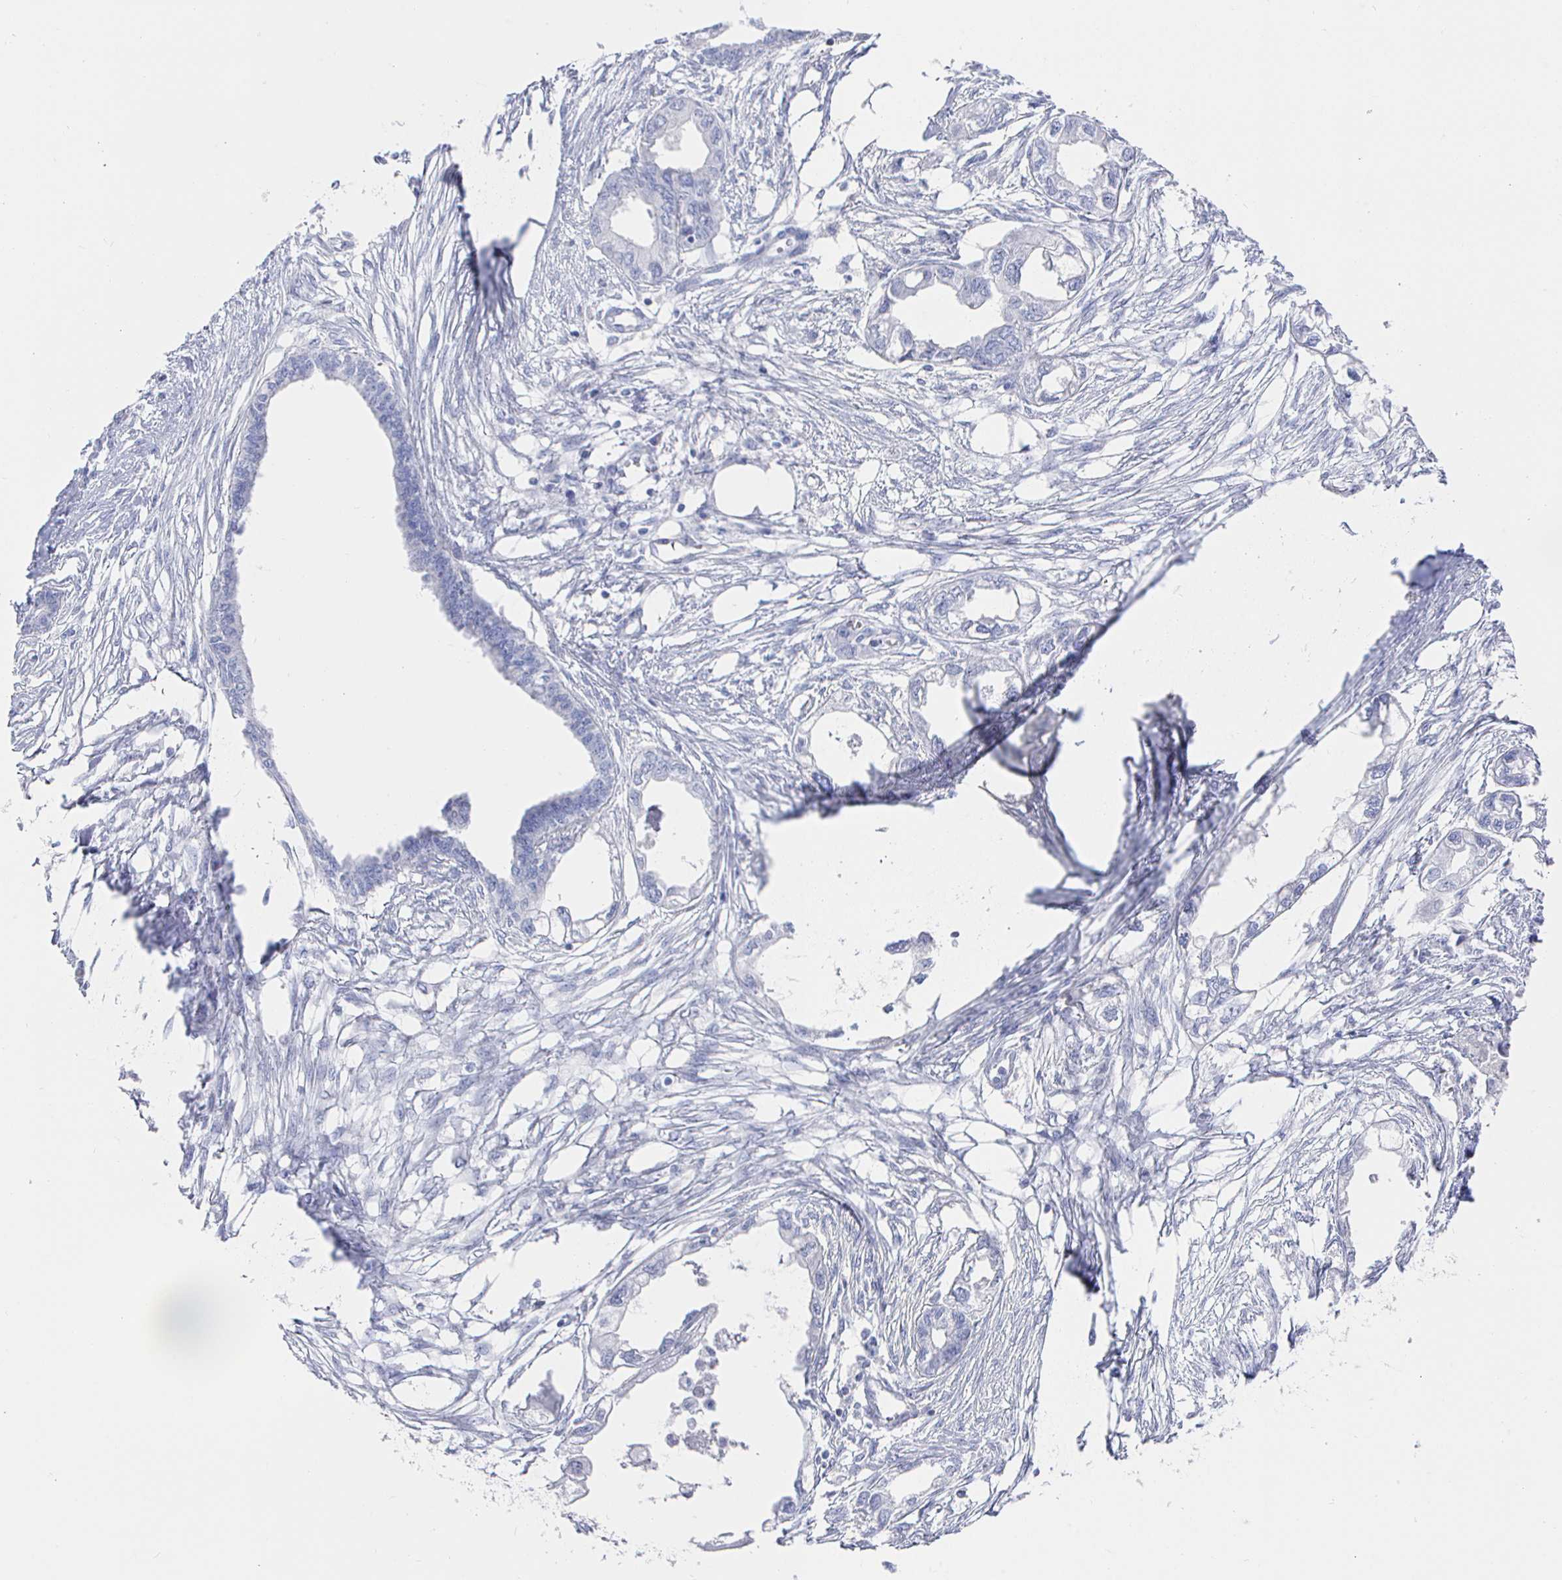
{"staining": {"intensity": "negative", "quantity": "none", "location": "none"}, "tissue": "endometrial cancer", "cell_type": "Tumor cells", "image_type": "cancer", "snomed": [{"axis": "morphology", "description": "Adenocarcinoma, NOS"}, {"axis": "morphology", "description": "Adenocarcinoma, metastatic, NOS"}, {"axis": "topography", "description": "Adipose tissue"}, {"axis": "topography", "description": "Endometrium"}], "caption": "DAB immunohistochemical staining of human endometrial cancer demonstrates no significant positivity in tumor cells.", "gene": "CLCA1", "patient": {"sex": "female", "age": 67}}